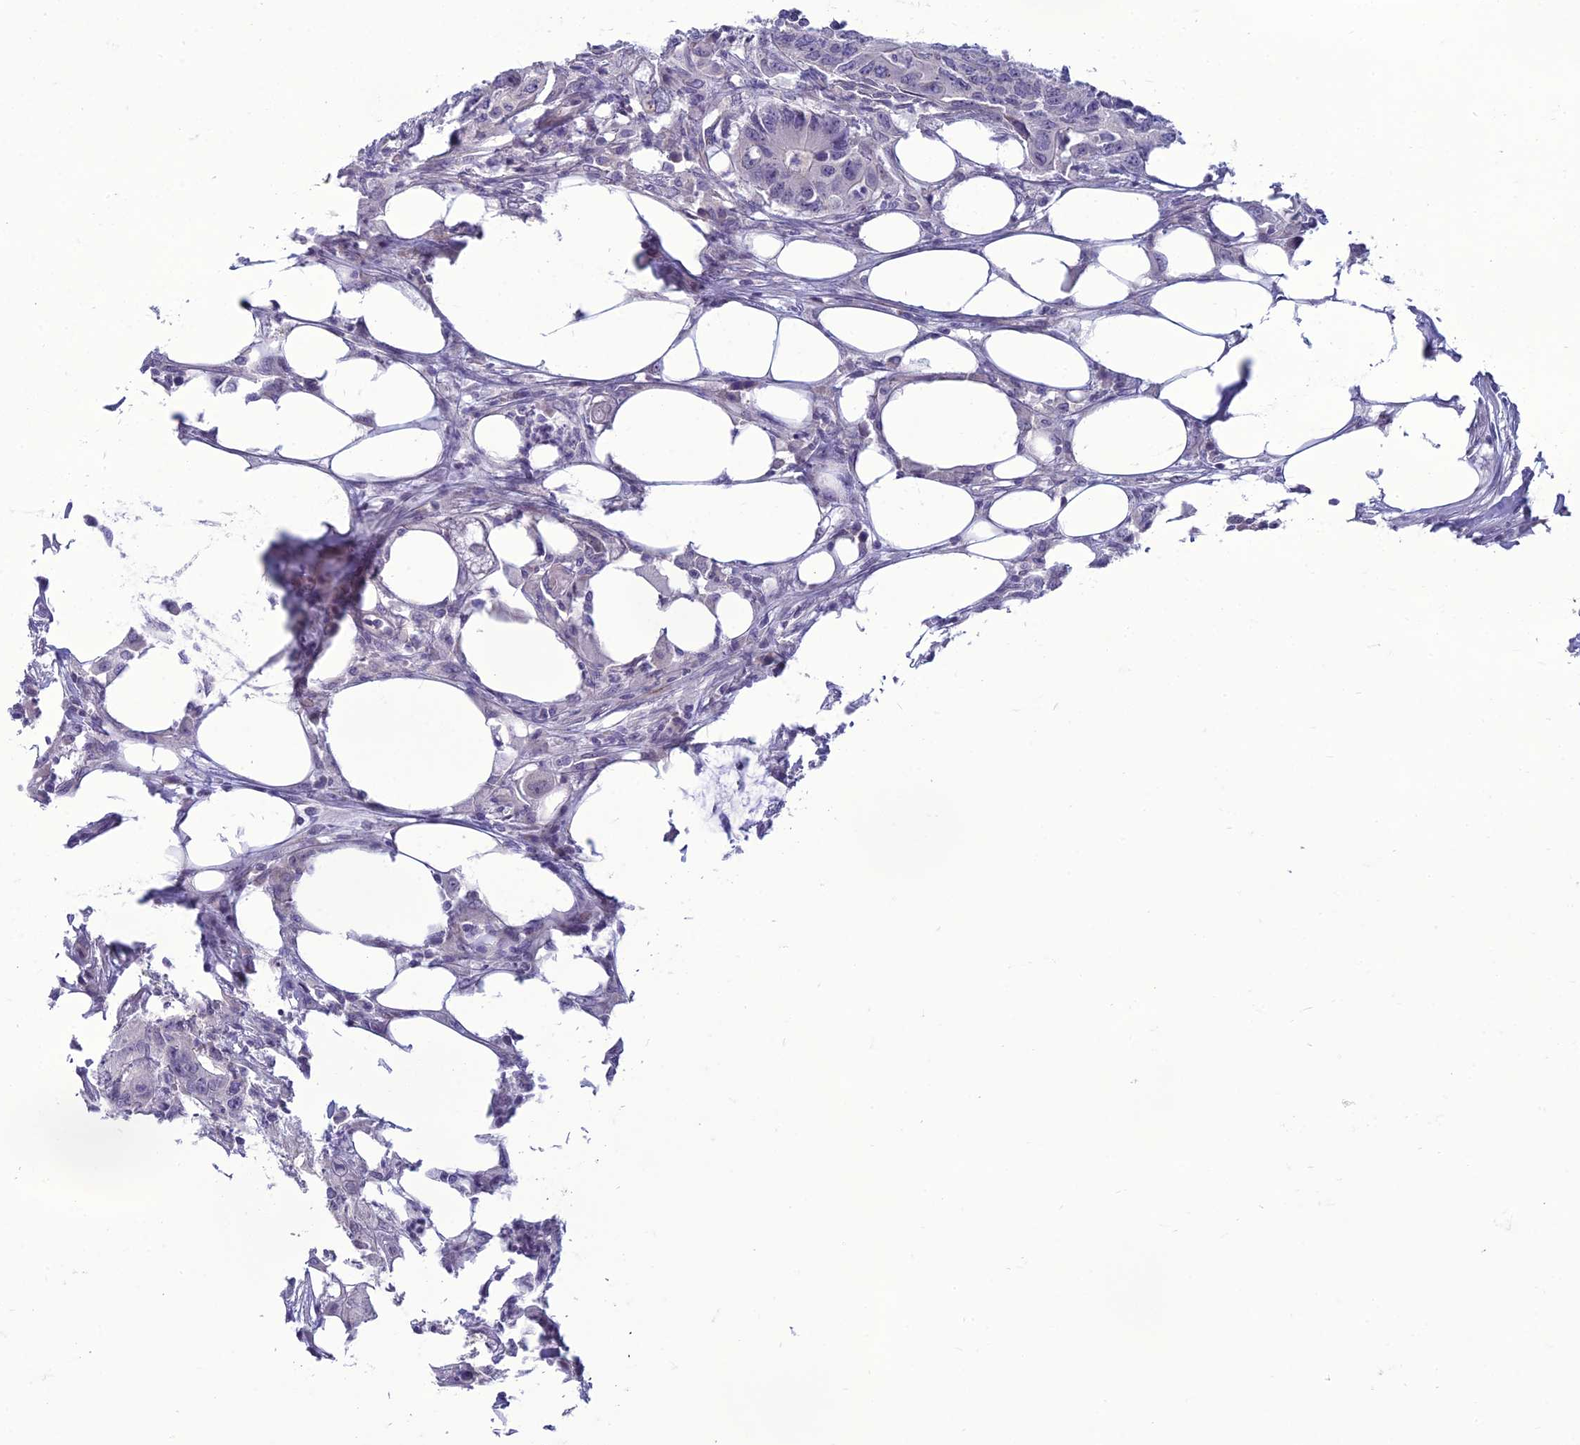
{"staining": {"intensity": "negative", "quantity": "none", "location": "none"}, "tissue": "colorectal cancer", "cell_type": "Tumor cells", "image_type": "cancer", "snomed": [{"axis": "morphology", "description": "Adenocarcinoma, NOS"}, {"axis": "topography", "description": "Colon"}], "caption": "IHC photomicrograph of colorectal cancer stained for a protein (brown), which reveals no positivity in tumor cells.", "gene": "DTX2", "patient": {"sex": "male", "age": 71}}